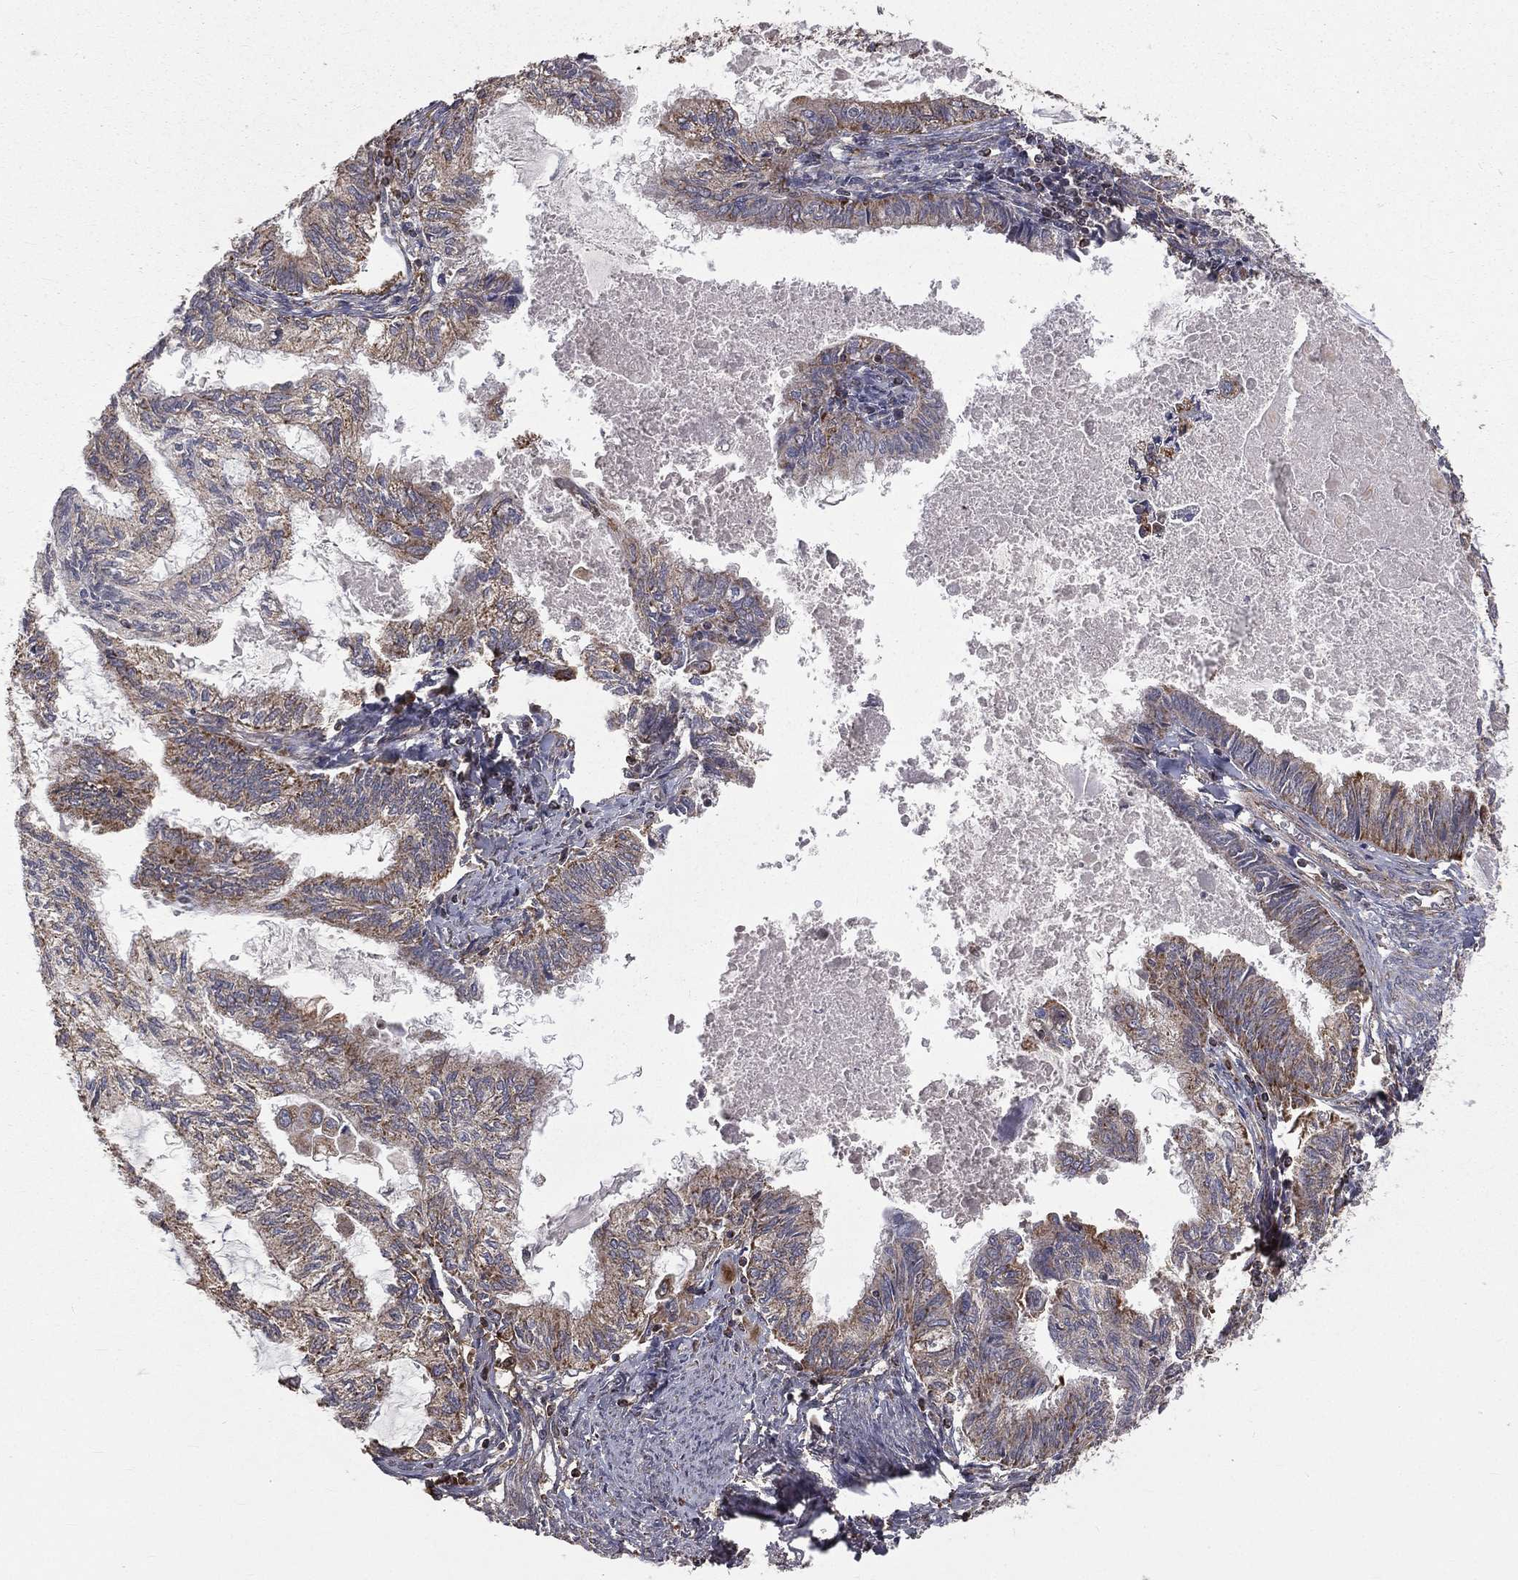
{"staining": {"intensity": "moderate", "quantity": "<25%", "location": "cytoplasmic/membranous"}, "tissue": "endometrial cancer", "cell_type": "Tumor cells", "image_type": "cancer", "snomed": [{"axis": "morphology", "description": "Adenocarcinoma, NOS"}, {"axis": "topography", "description": "Endometrium"}], "caption": "Tumor cells demonstrate low levels of moderate cytoplasmic/membranous staining in approximately <25% of cells in endometrial cancer (adenocarcinoma).", "gene": "OLFML1", "patient": {"sex": "female", "age": 86}}